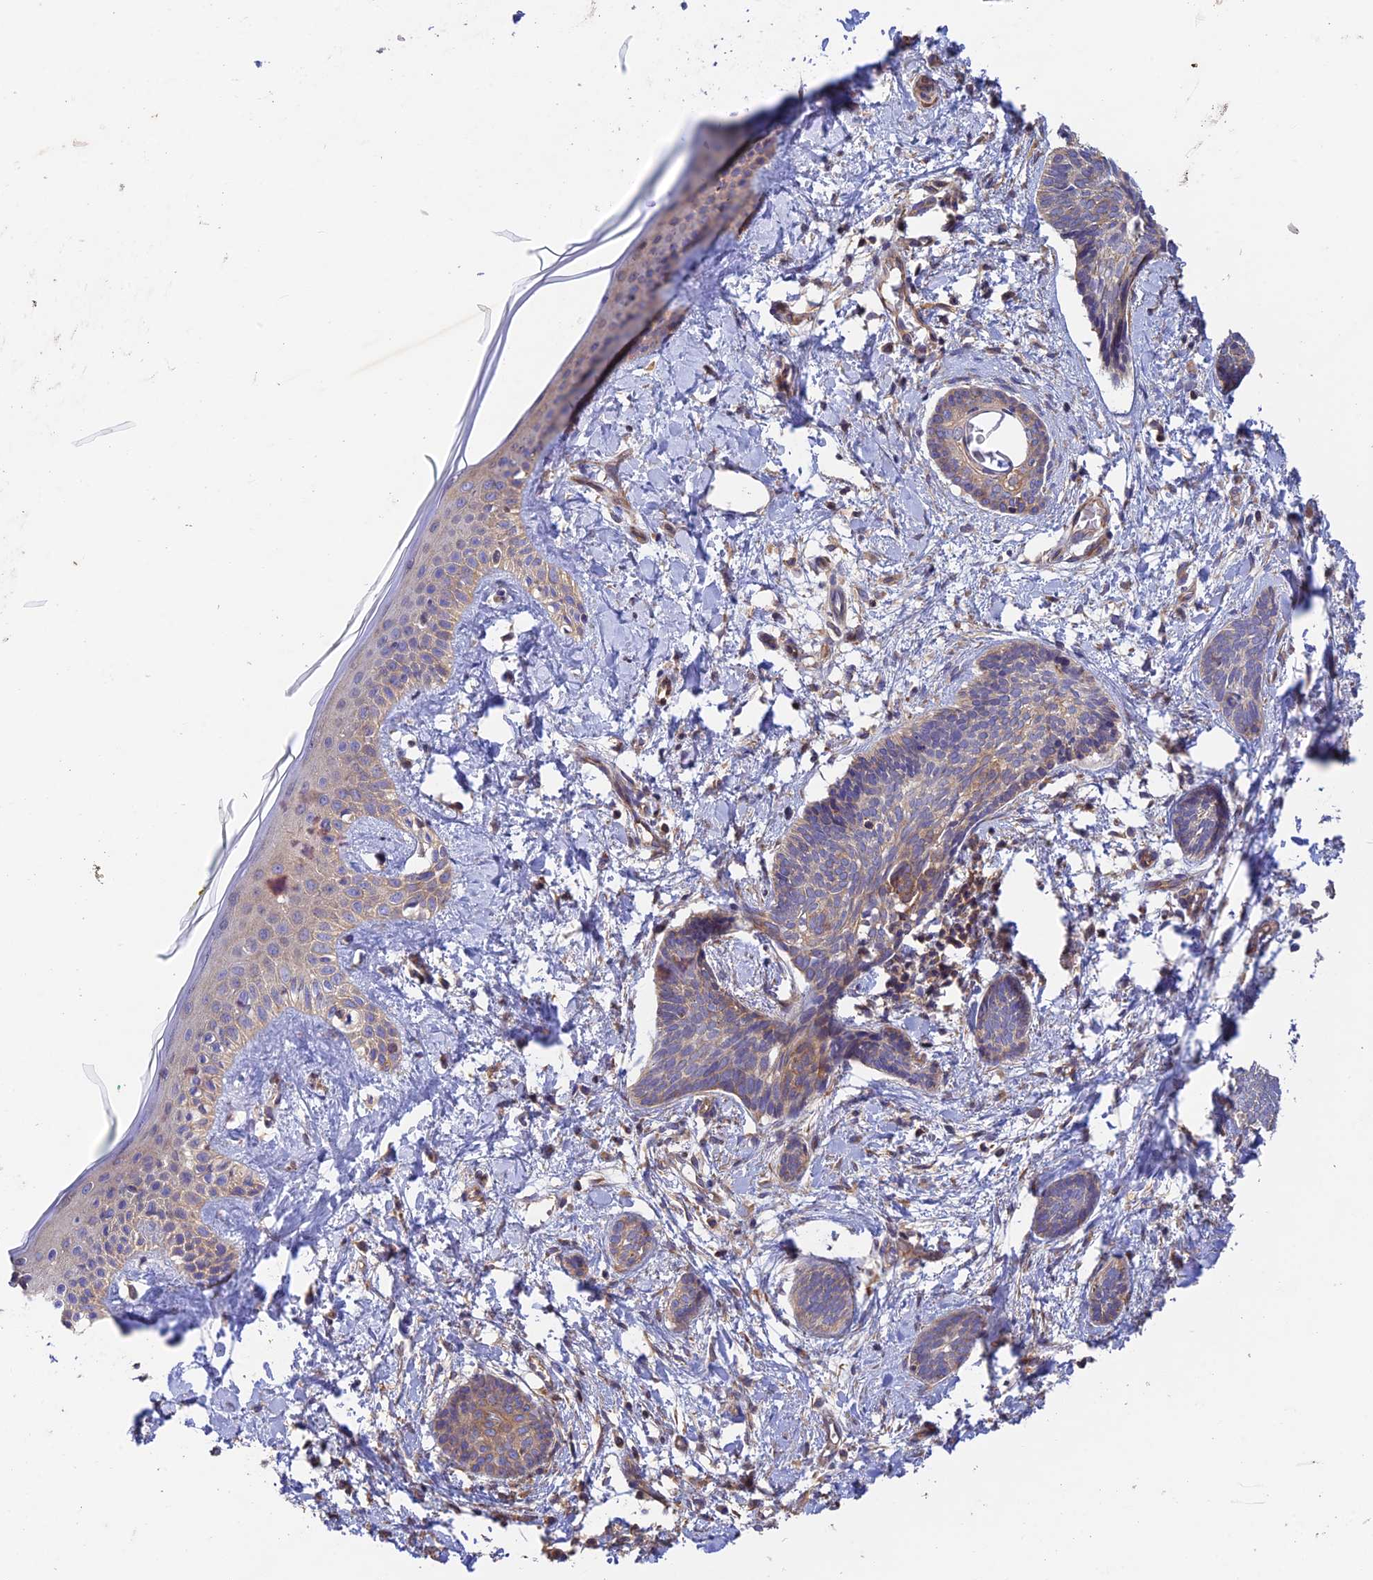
{"staining": {"intensity": "weak", "quantity": "<25%", "location": "cytoplasmic/membranous"}, "tissue": "skin cancer", "cell_type": "Tumor cells", "image_type": "cancer", "snomed": [{"axis": "morphology", "description": "Basal cell carcinoma"}, {"axis": "topography", "description": "Skin"}], "caption": "This is a micrograph of IHC staining of skin basal cell carcinoma, which shows no positivity in tumor cells.", "gene": "MYO9A", "patient": {"sex": "female", "age": 81}}